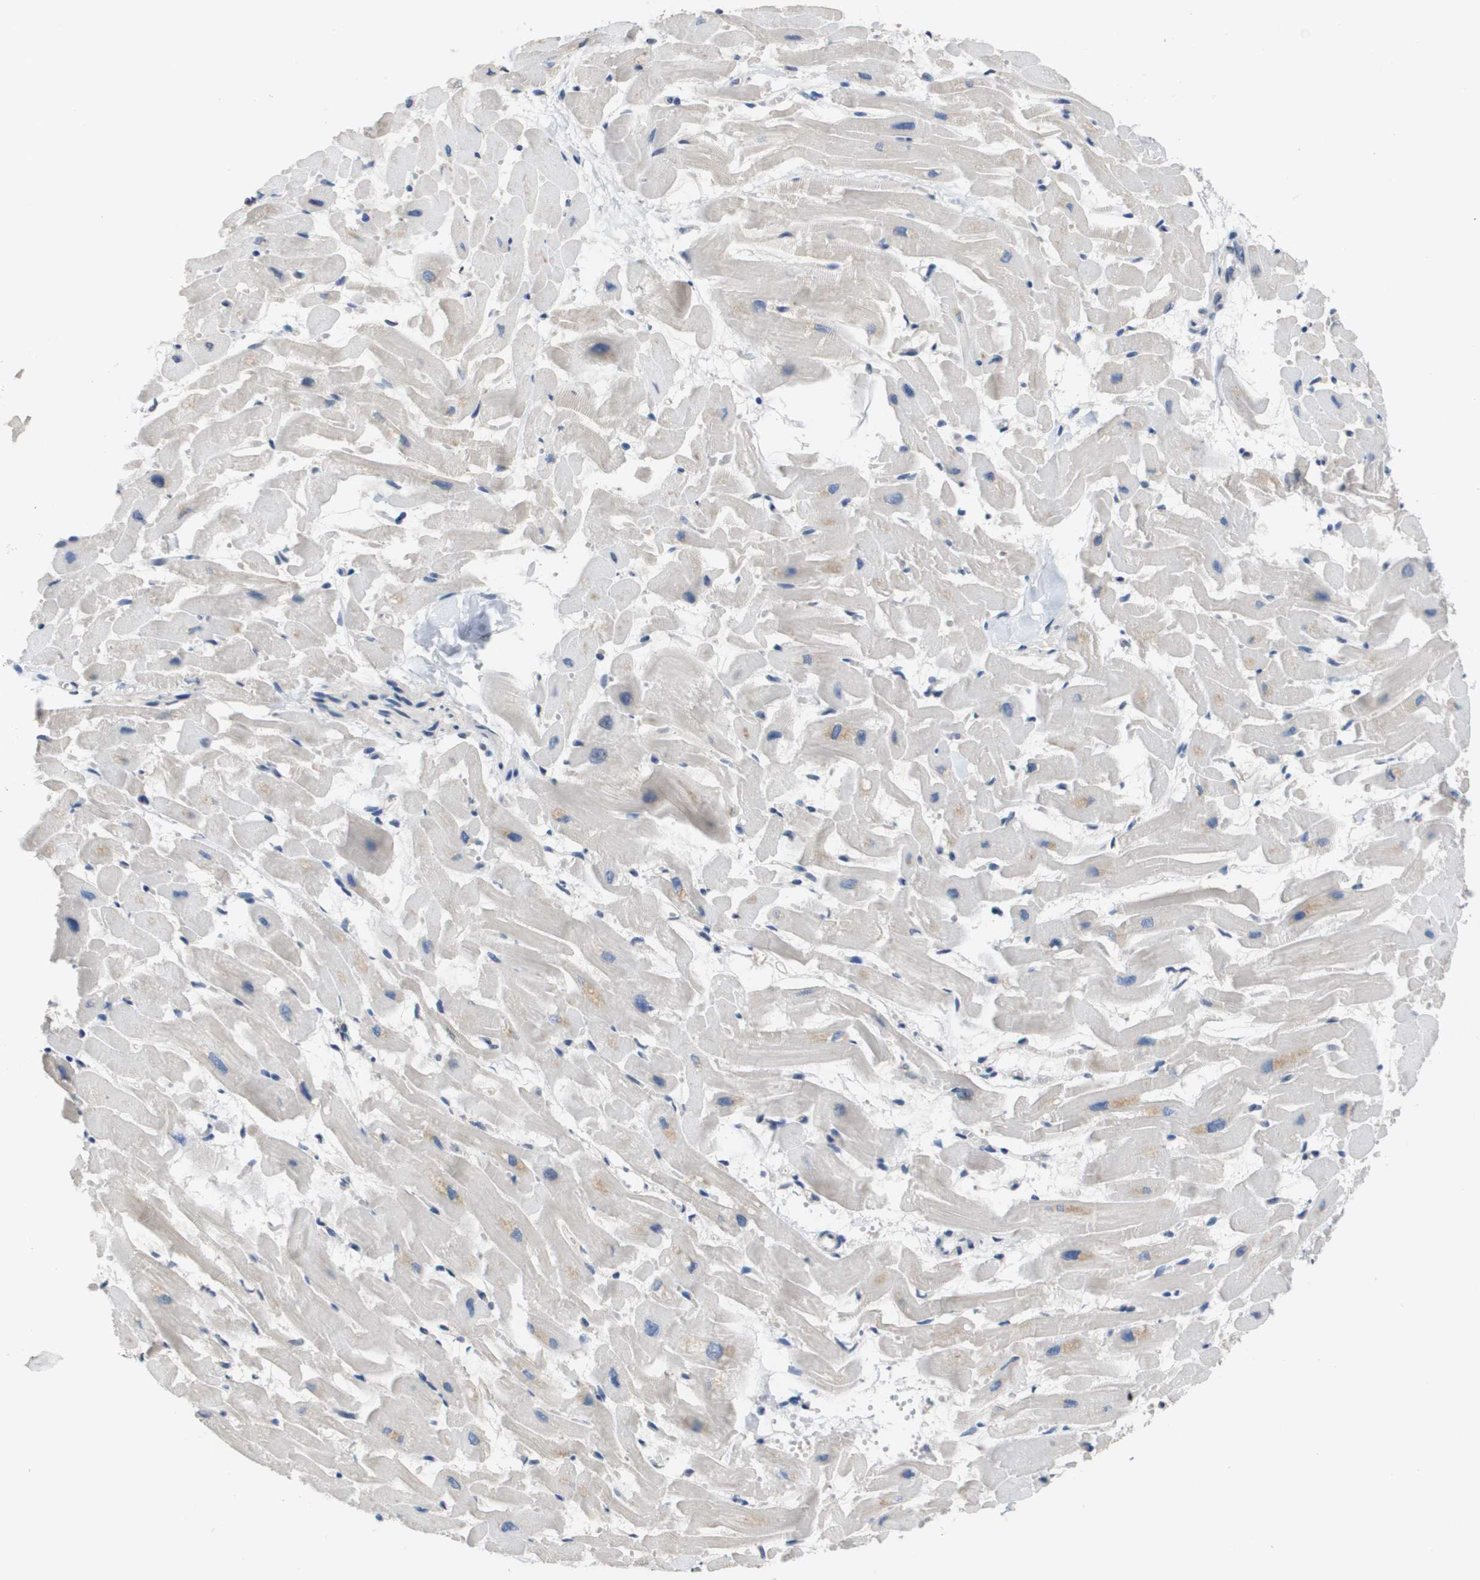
{"staining": {"intensity": "weak", "quantity": "<25%", "location": "cytoplasmic/membranous"}, "tissue": "heart muscle", "cell_type": "Cardiomyocytes", "image_type": "normal", "snomed": [{"axis": "morphology", "description": "Normal tissue, NOS"}, {"axis": "topography", "description": "Heart"}], "caption": "This is an immunohistochemistry (IHC) micrograph of benign human heart muscle. There is no staining in cardiomyocytes.", "gene": "CAPN11", "patient": {"sex": "female", "age": 19}}